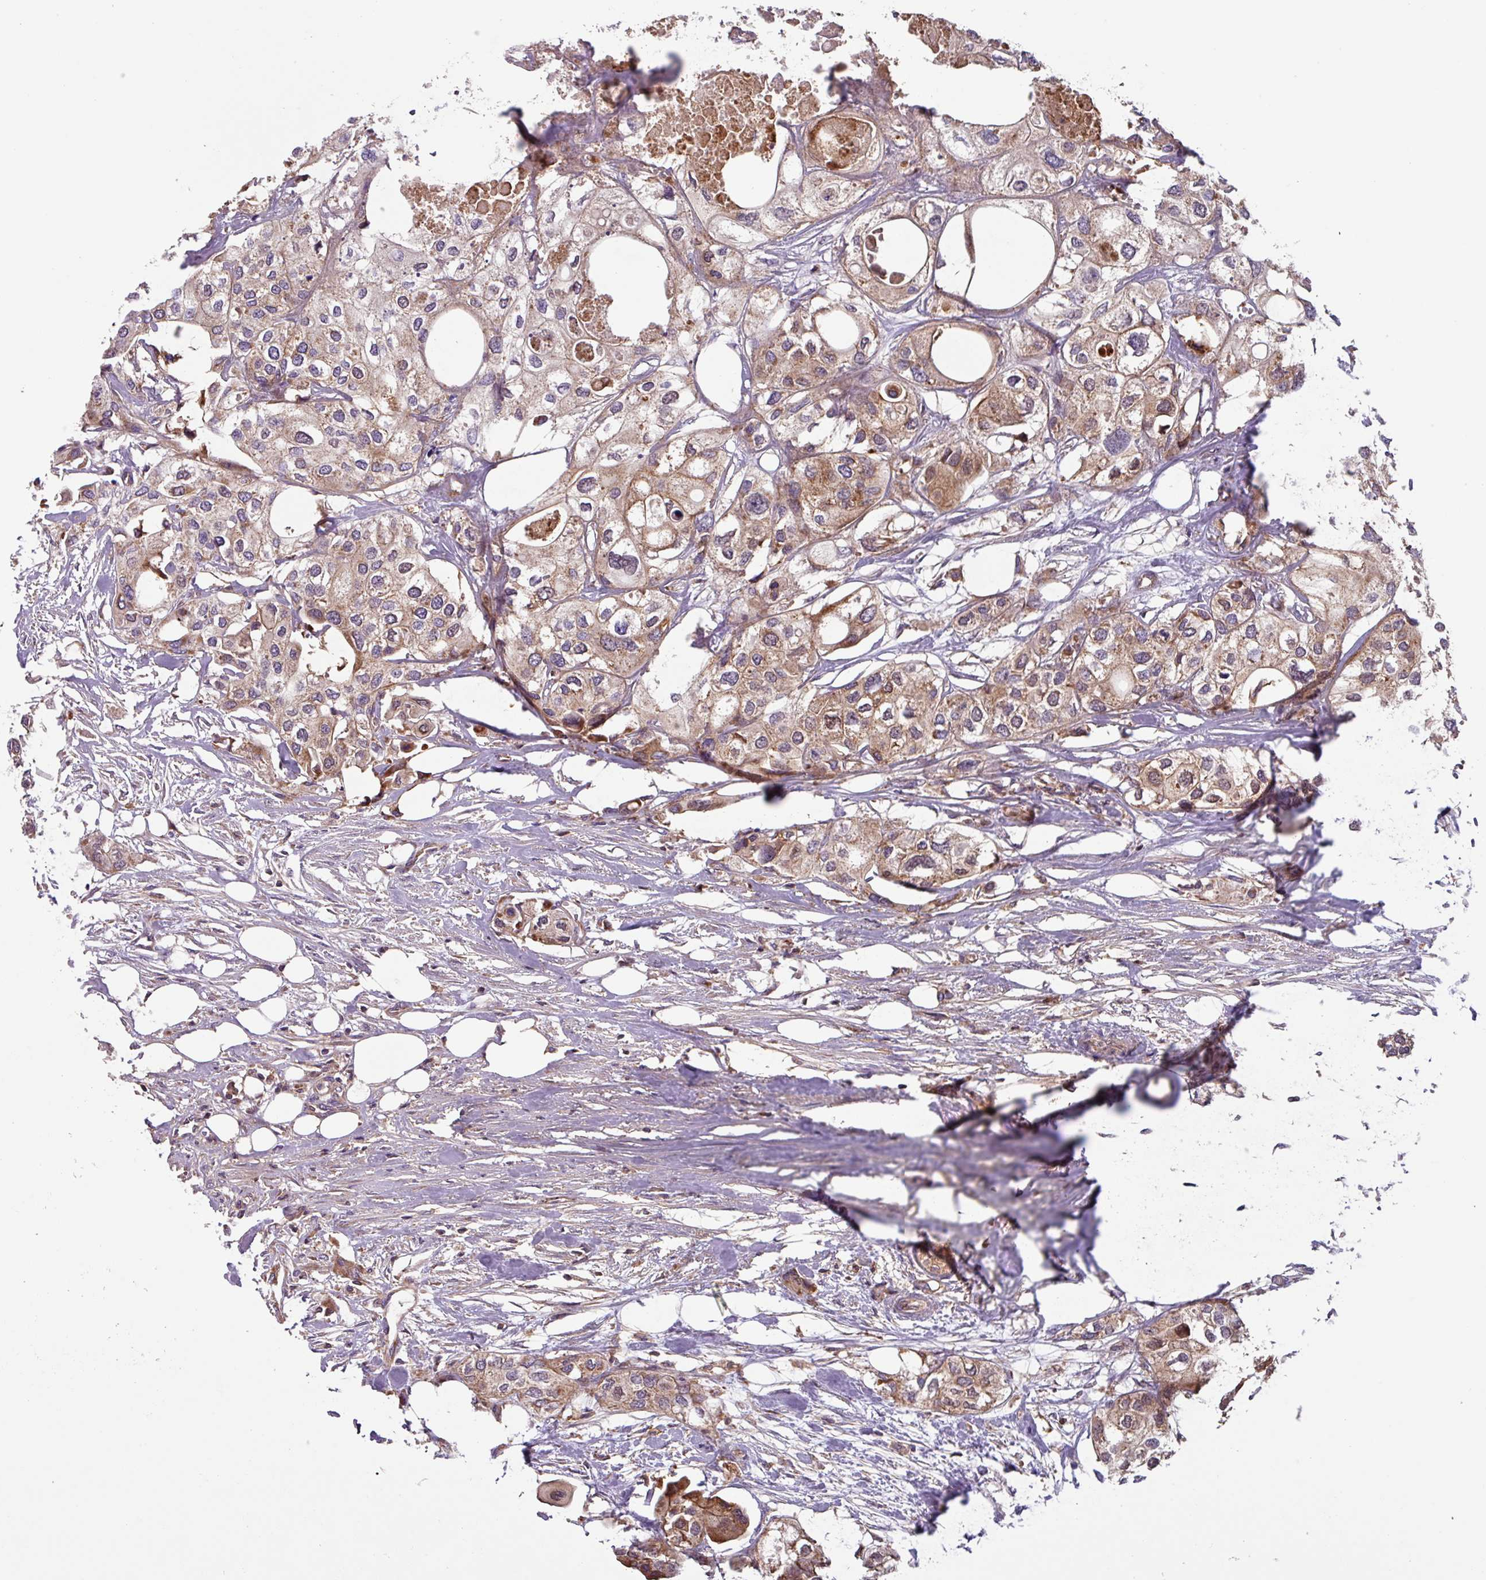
{"staining": {"intensity": "weak", "quantity": ">75%", "location": "cytoplasmic/membranous"}, "tissue": "urothelial cancer", "cell_type": "Tumor cells", "image_type": "cancer", "snomed": [{"axis": "morphology", "description": "Urothelial carcinoma, High grade"}, {"axis": "topography", "description": "Urinary bladder"}], "caption": "Brown immunohistochemical staining in urothelial cancer shows weak cytoplasmic/membranous positivity in approximately >75% of tumor cells.", "gene": "PLEKHD1", "patient": {"sex": "male", "age": 64}}